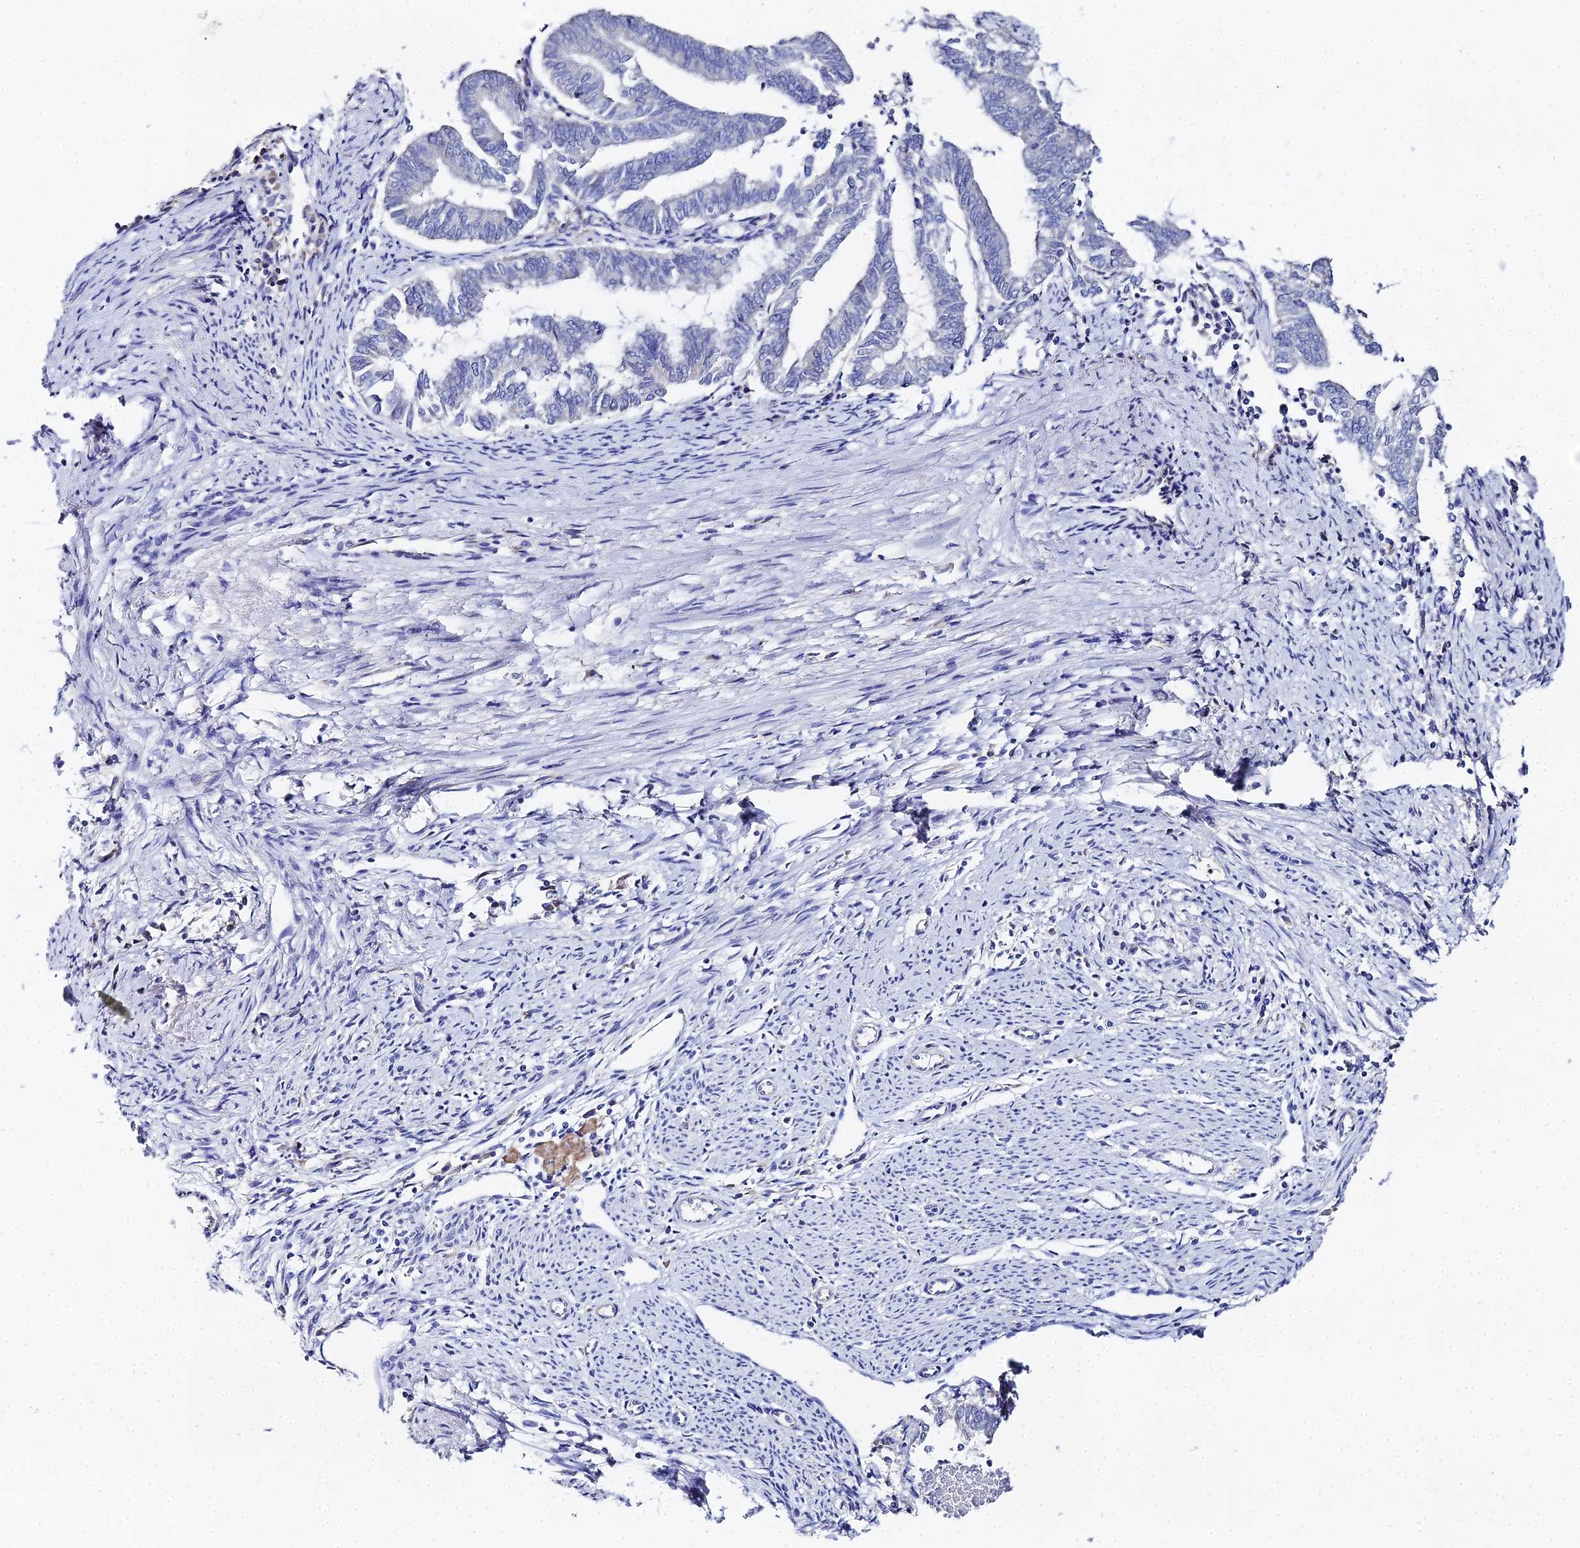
{"staining": {"intensity": "negative", "quantity": "none", "location": "none"}, "tissue": "endometrial cancer", "cell_type": "Tumor cells", "image_type": "cancer", "snomed": [{"axis": "morphology", "description": "Adenocarcinoma, NOS"}, {"axis": "topography", "description": "Endometrium"}], "caption": "Protein analysis of endometrial adenocarcinoma displays no significant expression in tumor cells.", "gene": "ENSG00000268674", "patient": {"sex": "female", "age": 79}}